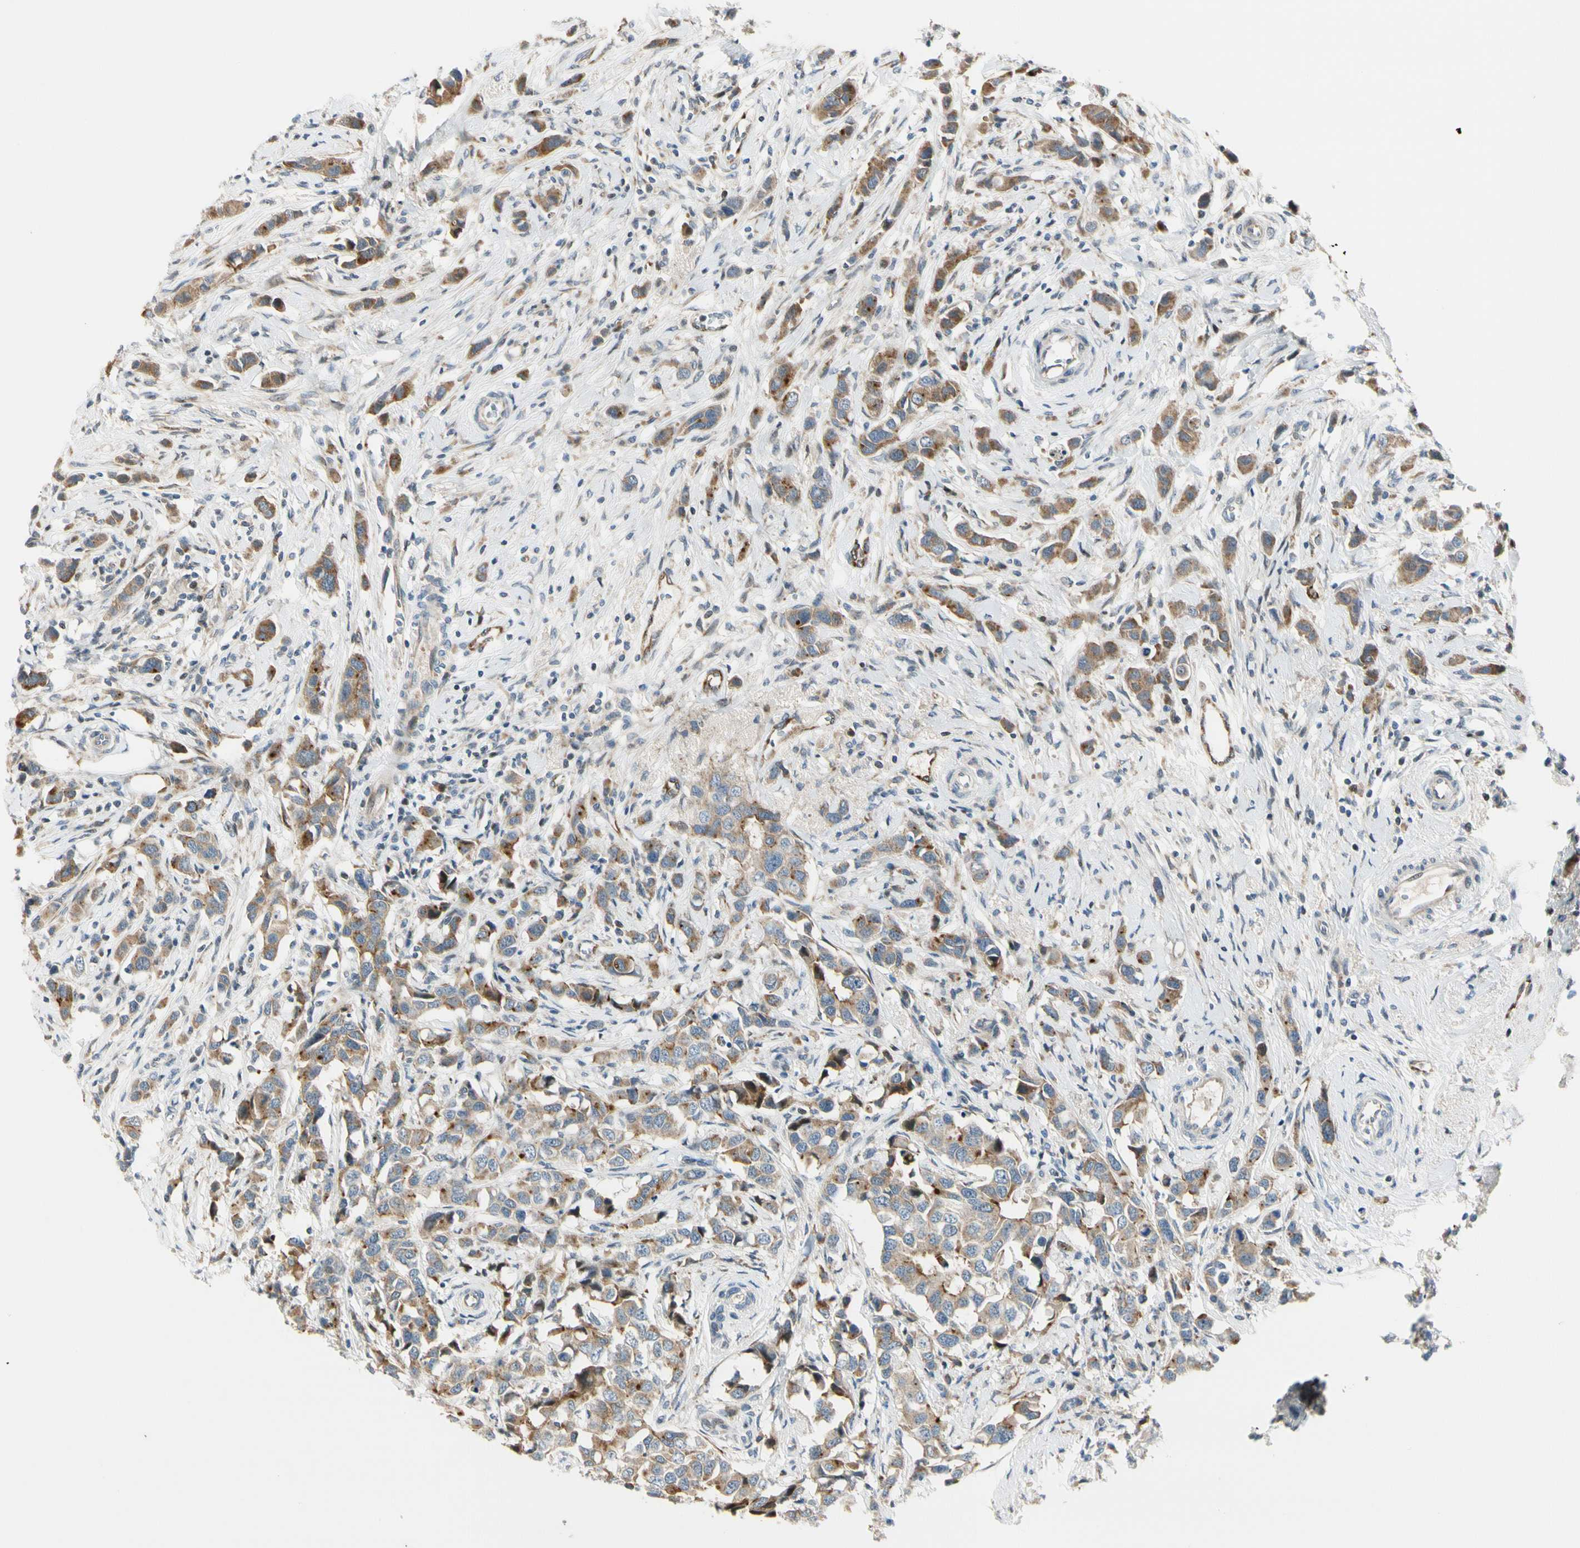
{"staining": {"intensity": "strong", "quantity": "25%-75%", "location": "cytoplasmic/membranous"}, "tissue": "breast cancer", "cell_type": "Tumor cells", "image_type": "cancer", "snomed": [{"axis": "morphology", "description": "Normal tissue, NOS"}, {"axis": "morphology", "description": "Duct carcinoma"}, {"axis": "topography", "description": "Breast"}], "caption": "Breast infiltrating ductal carcinoma stained with a protein marker exhibits strong staining in tumor cells.", "gene": "NPDC1", "patient": {"sex": "female", "age": 50}}